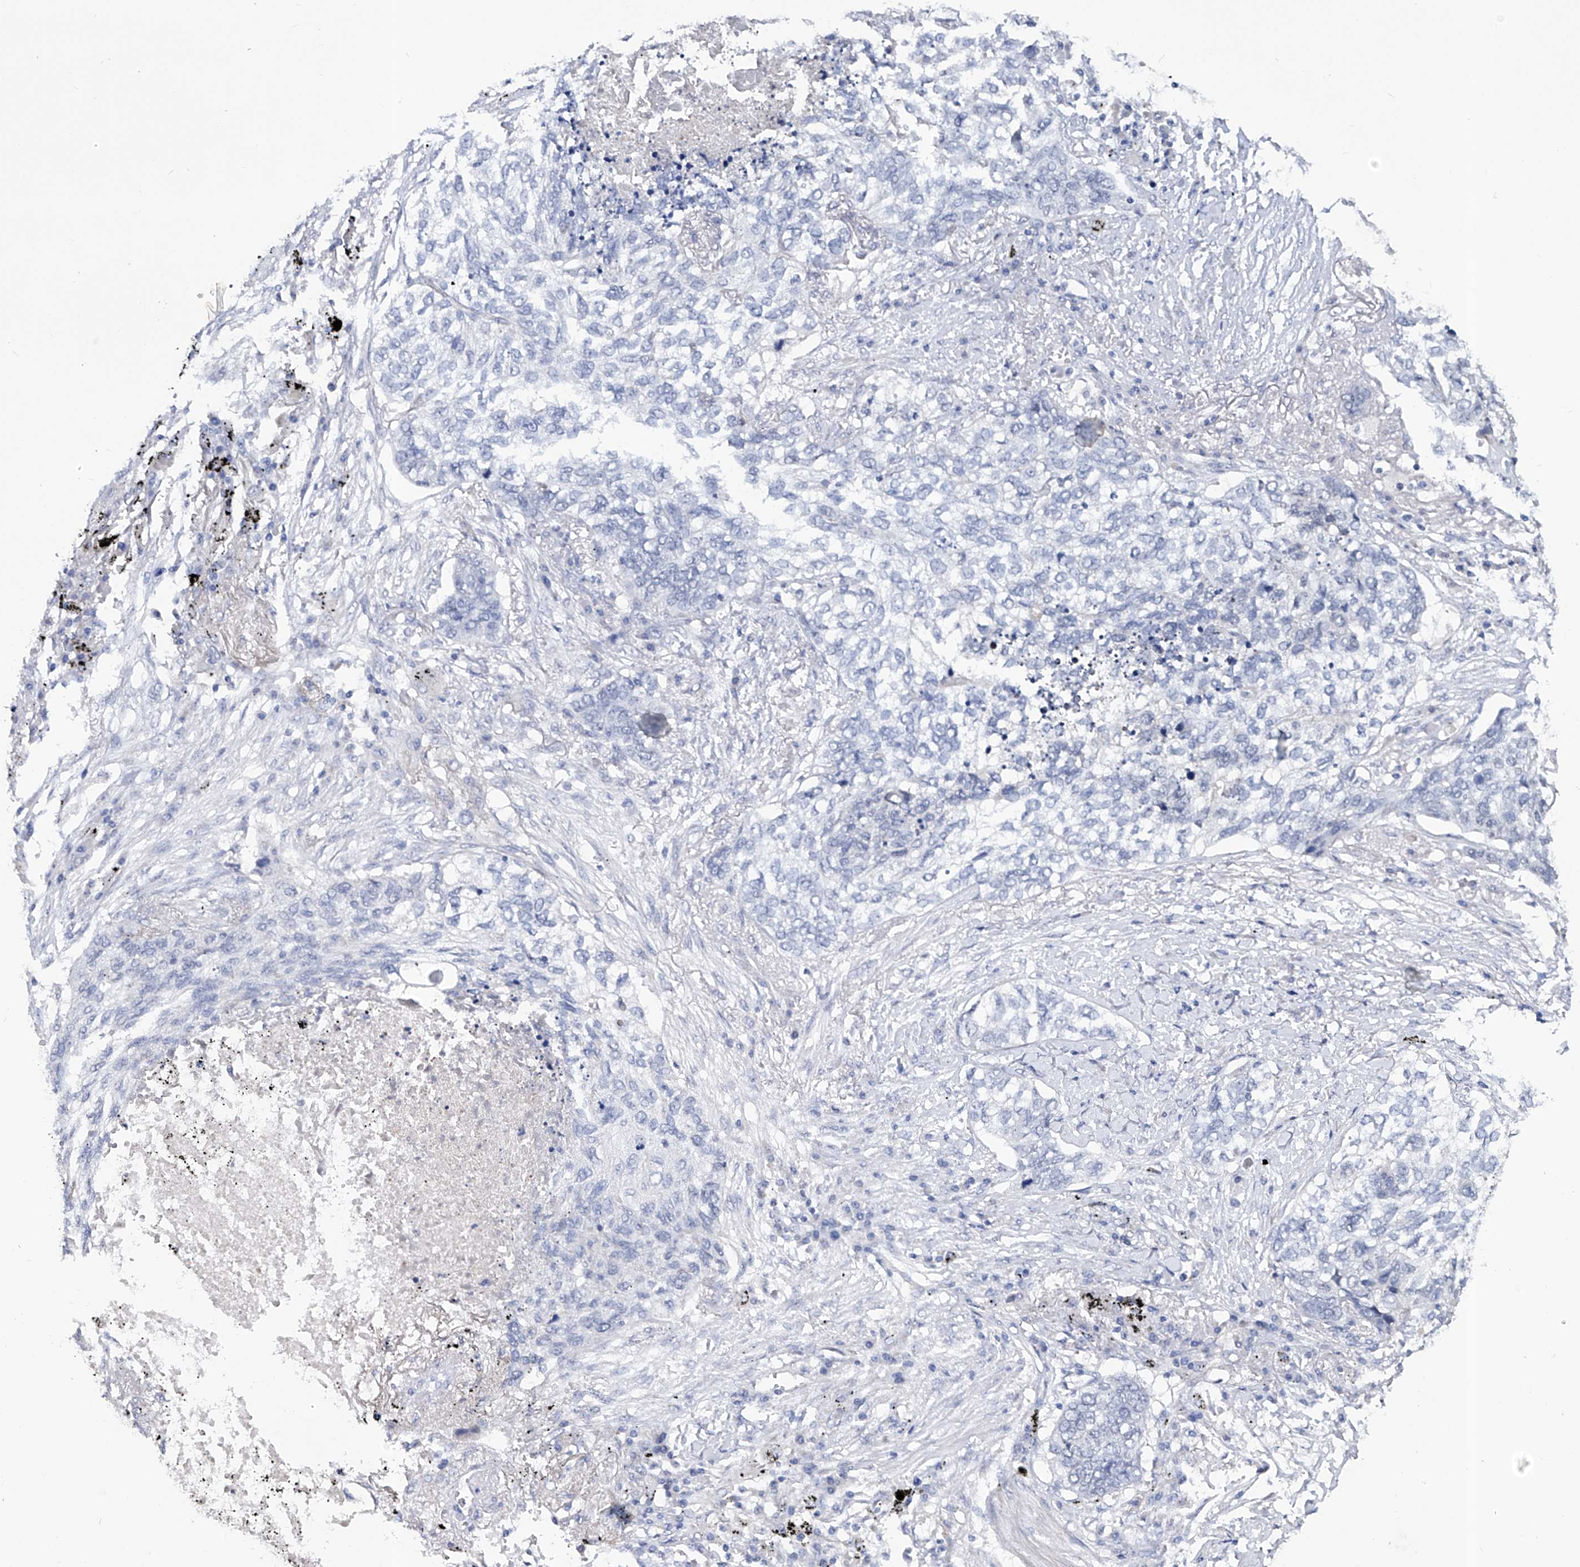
{"staining": {"intensity": "negative", "quantity": "none", "location": "none"}, "tissue": "lung cancer", "cell_type": "Tumor cells", "image_type": "cancer", "snomed": [{"axis": "morphology", "description": "Squamous cell carcinoma, NOS"}, {"axis": "topography", "description": "Lung"}], "caption": "Protein analysis of lung cancer reveals no significant positivity in tumor cells.", "gene": "KLHL17", "patient": {"sex": "female", "age": 63}}